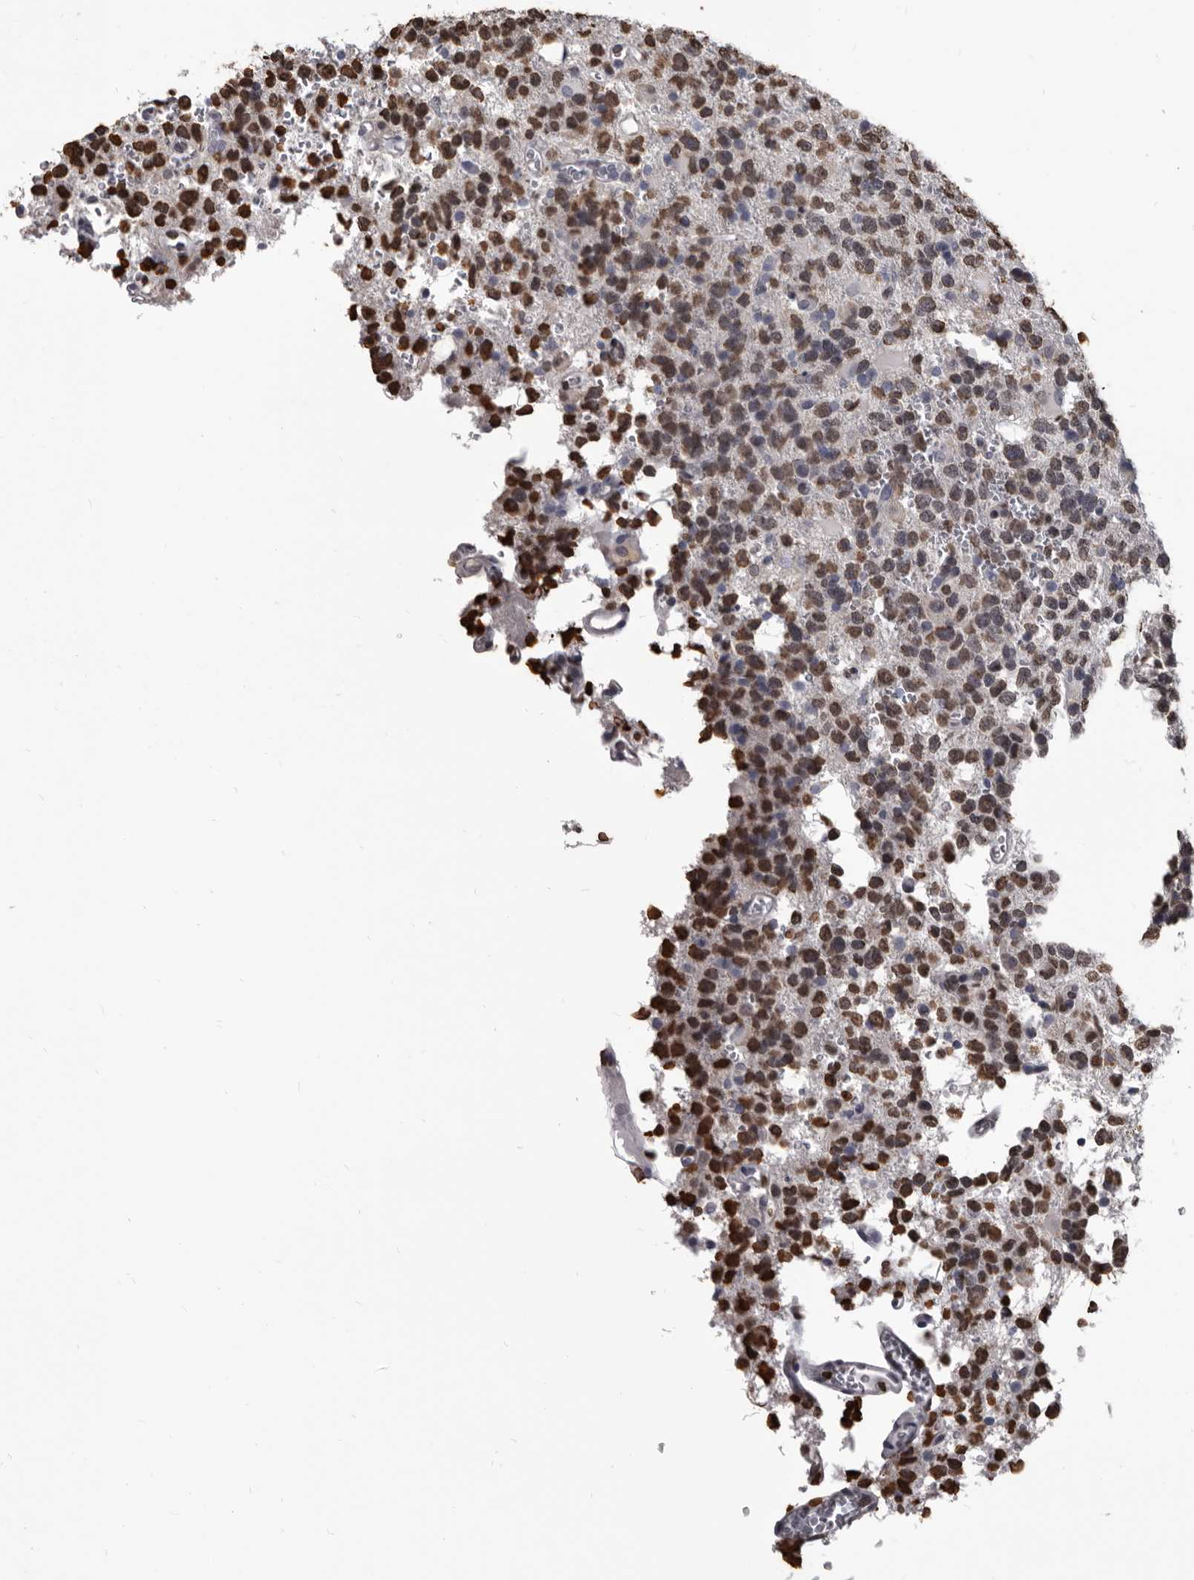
{"staining": {"intensity": "moderate", "quantity": ">75%", "location": "nuclear"}, "tissue": "glioma", "cell_type": "Tumor cells", "image_type": "cancer", "snomed": [{"axis": "morphology", "description": "Glioma, malignant, High grade"}, {"axis": "topography", "description": "Brain"}], "caption": "Immunohistochemistry (IHC) image of neoplastic tissue: human malignant high-grade glioma stained using immunohistochemistry demonstrates medium levels of moderate protein expression localized specifically in the nuclear of tumor cells, appearing as a nuclear brown color.", "gene": "AHR", "patient": {"sex": "female", "age": 62}}